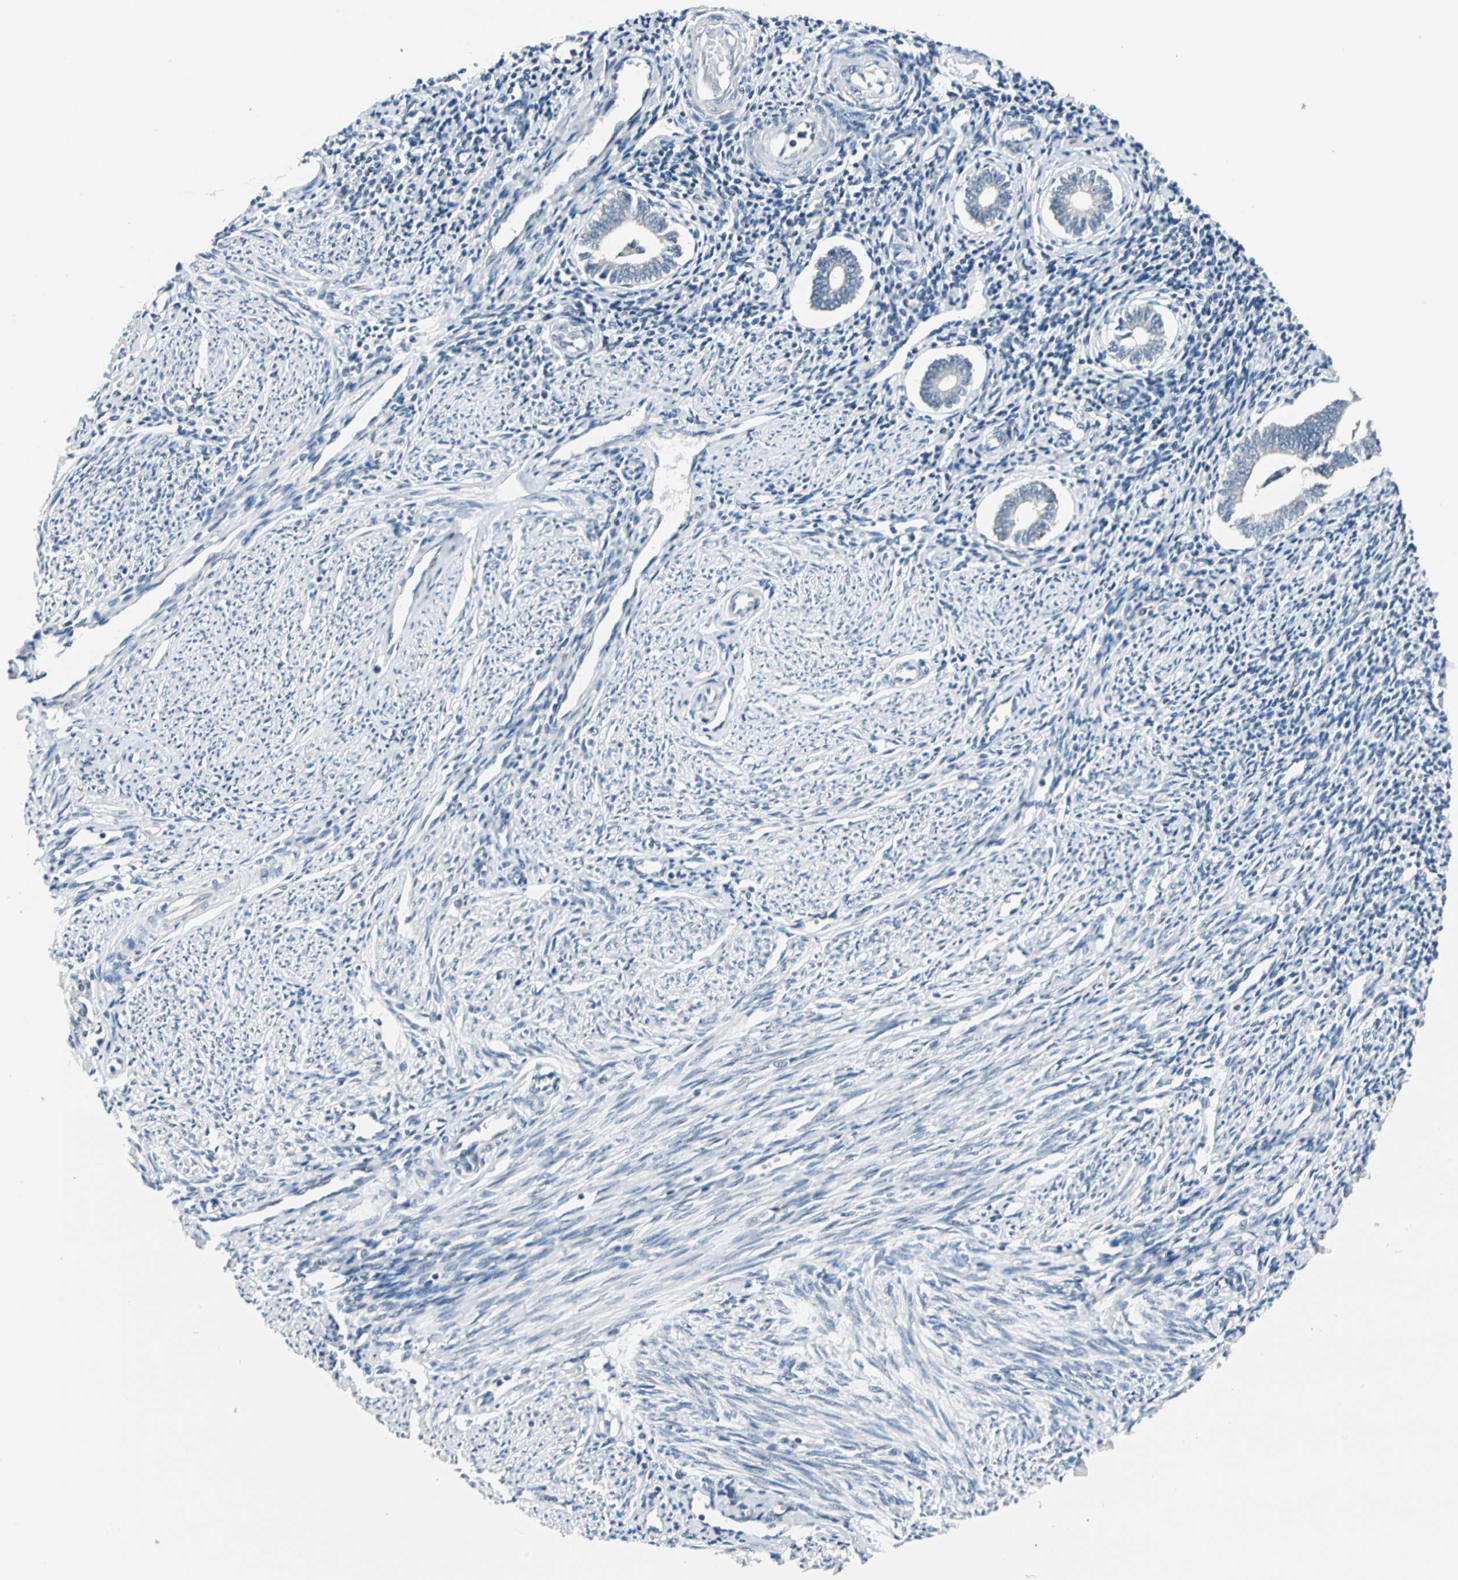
{"staining": {"intensity": "negative", "quantity": "none", "location": "none"}, "tissue": "endometrium", "cell_type": "Cells in endometrial stroma", "image_type": "normal", "snomed": [{"axis": "morphology", "description": "Normal tissue, NOS"}, {"axis": "topography", "description": "Endometrium"}], "caption": "Immunohistochemistry photomicrograph of benign endometrium stained for a protein (brown), which demonstrates no positivity in cells in endometrial stroma. (DAB (3,3'-diaminobenzidine) immunohistochemistry visualized using brightfield microscopy, high magnification).", "gene": "BNIP1", "patient": {"sex": "female", "age": 52}}